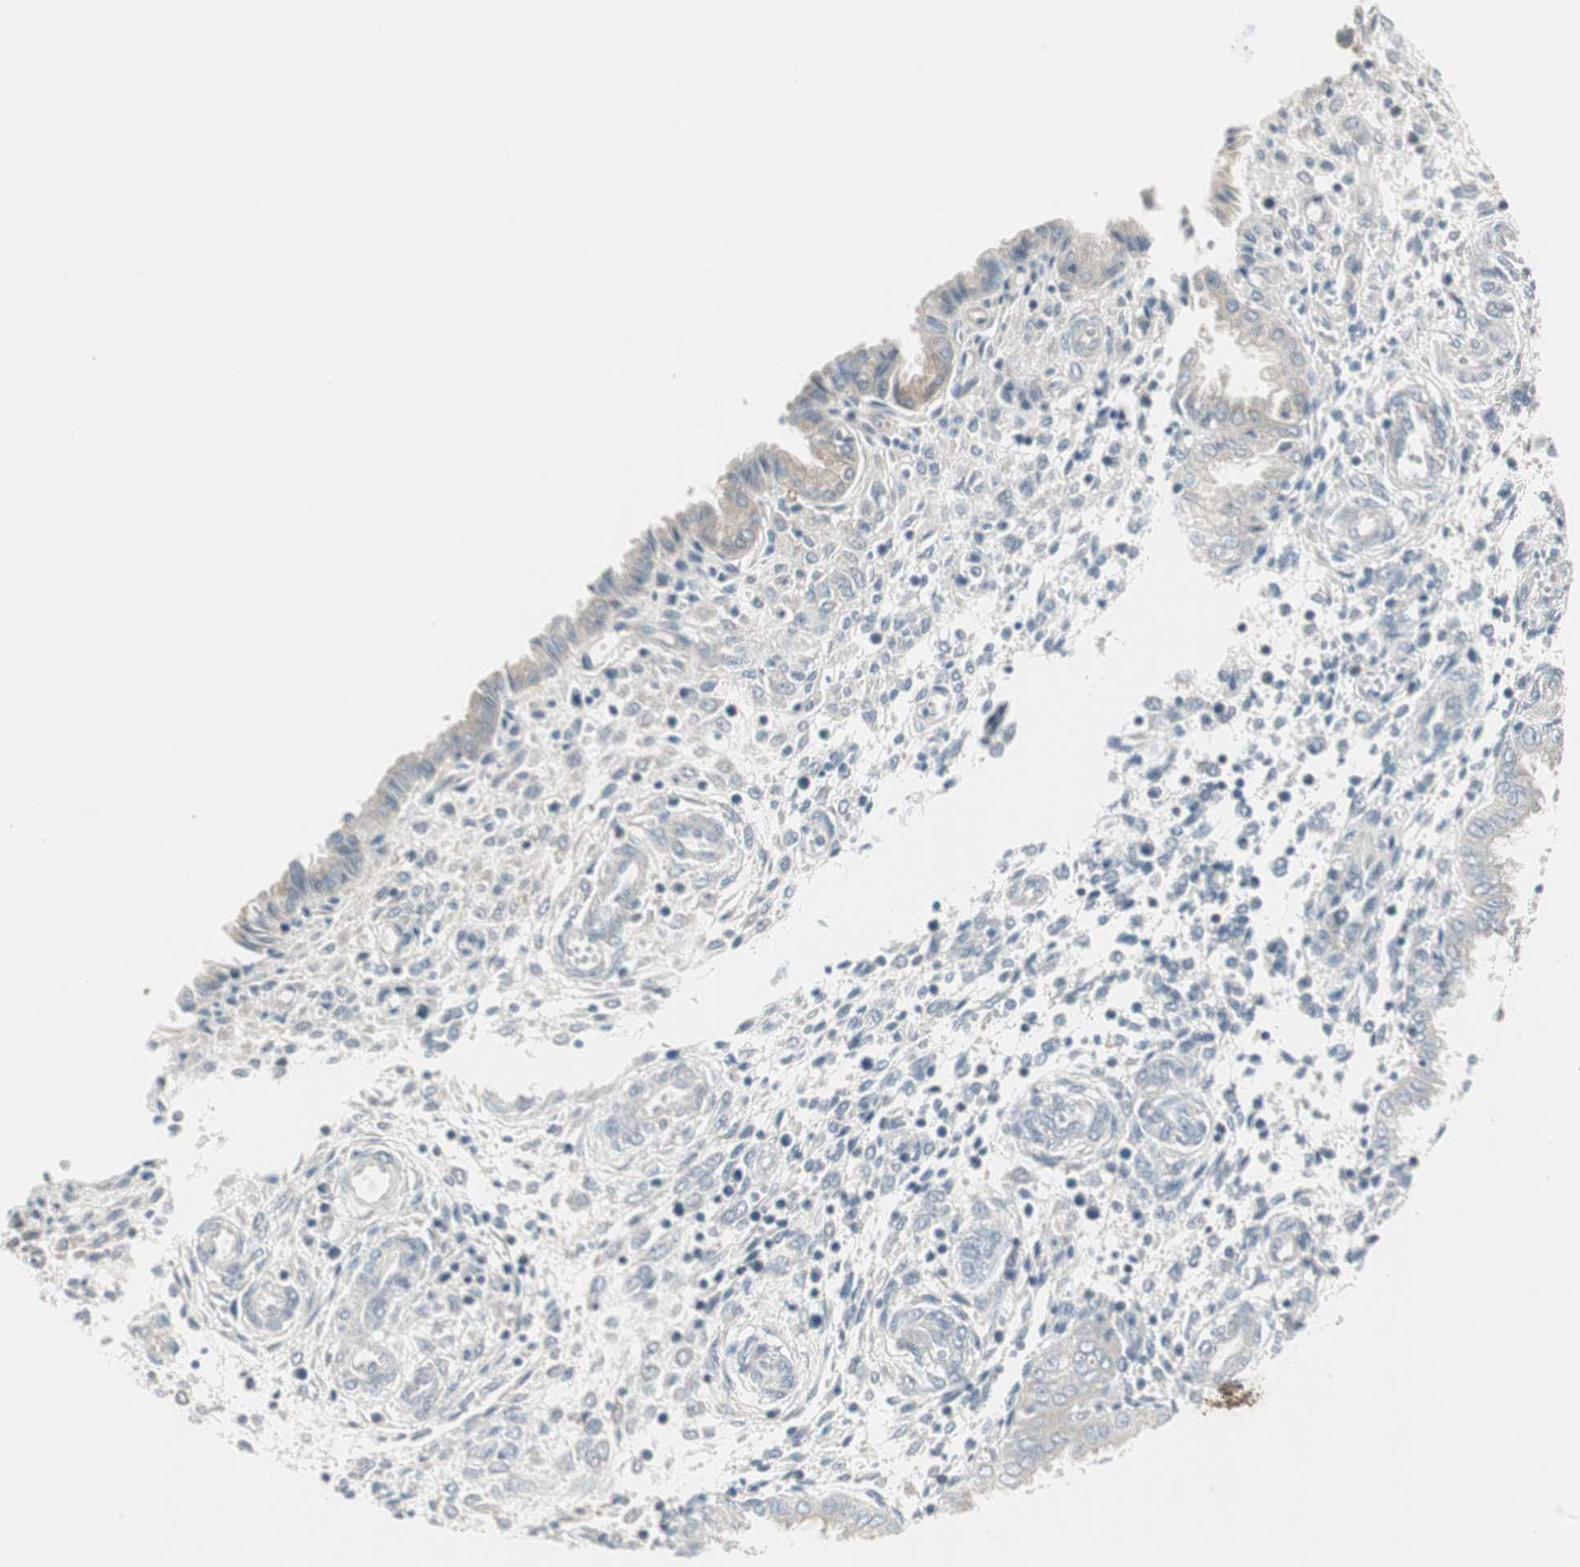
{"staining": {"intensity": "weak", "quantity": "25%-75%", "location": "cytoplasmic/membranous"}, "tissue": "endometrium", "cell_type": "Cells in endometrial stroma", "image_type": "normal", "snomed": [{"axis": "morphology", "description": "Normal tissue, NOS"}, {"axis": "topography", "description": "Endometrium"}], "caption": "Endometrium stained with immunohistochemistry shows weak cytoplasmic/membranous positivity in approximately 25%-75% of cells in endometrial stroma.", "gene": "ZFP36", "patient": {"sex": "female", "age": 33}}